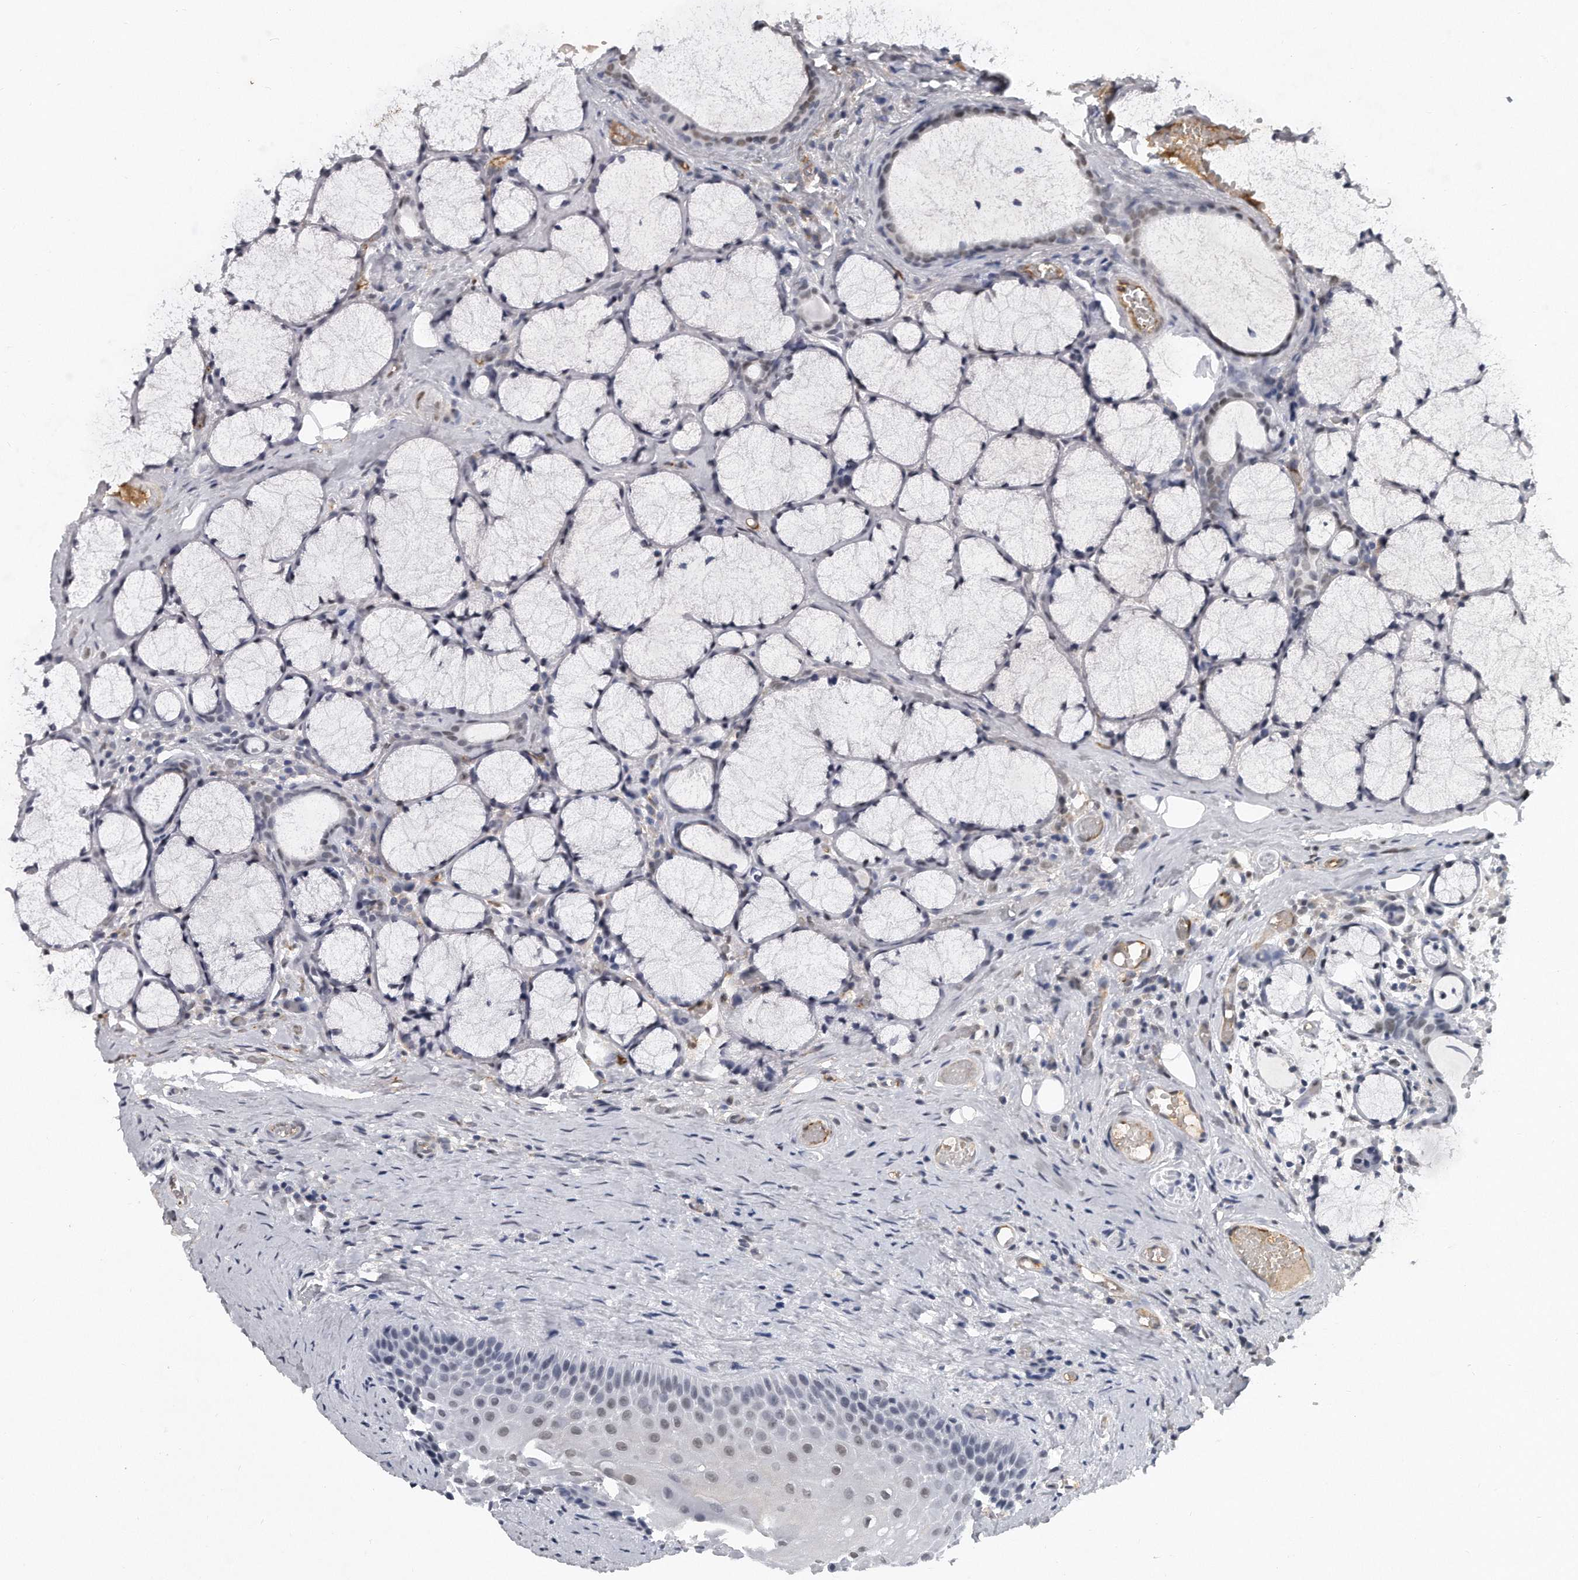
{"staining": {"intensity": "weak", "quantity": "<25%", "location": "nuclear"}, "tissue": "oral mucosa", "cell_type": "Squamous epithelial cells", "image_type": "normal", "snomed": [{"axis": "morphology", "description": "Normal tissue, NOS"}, {"axis": "topography", "description": "Oral tissue"}], "caption": "Immunohistochemical staining of benign oral mucosa exhibits no significant staining in squamous epithelial cells. Brightfield microscopy of immunohistochemistry (IHC) stained with DAB (brown) and hematoxylin (blue), captured at high magnification.", "gene": "CTBP2", "patient": {"sex": "male", "age": 66}}